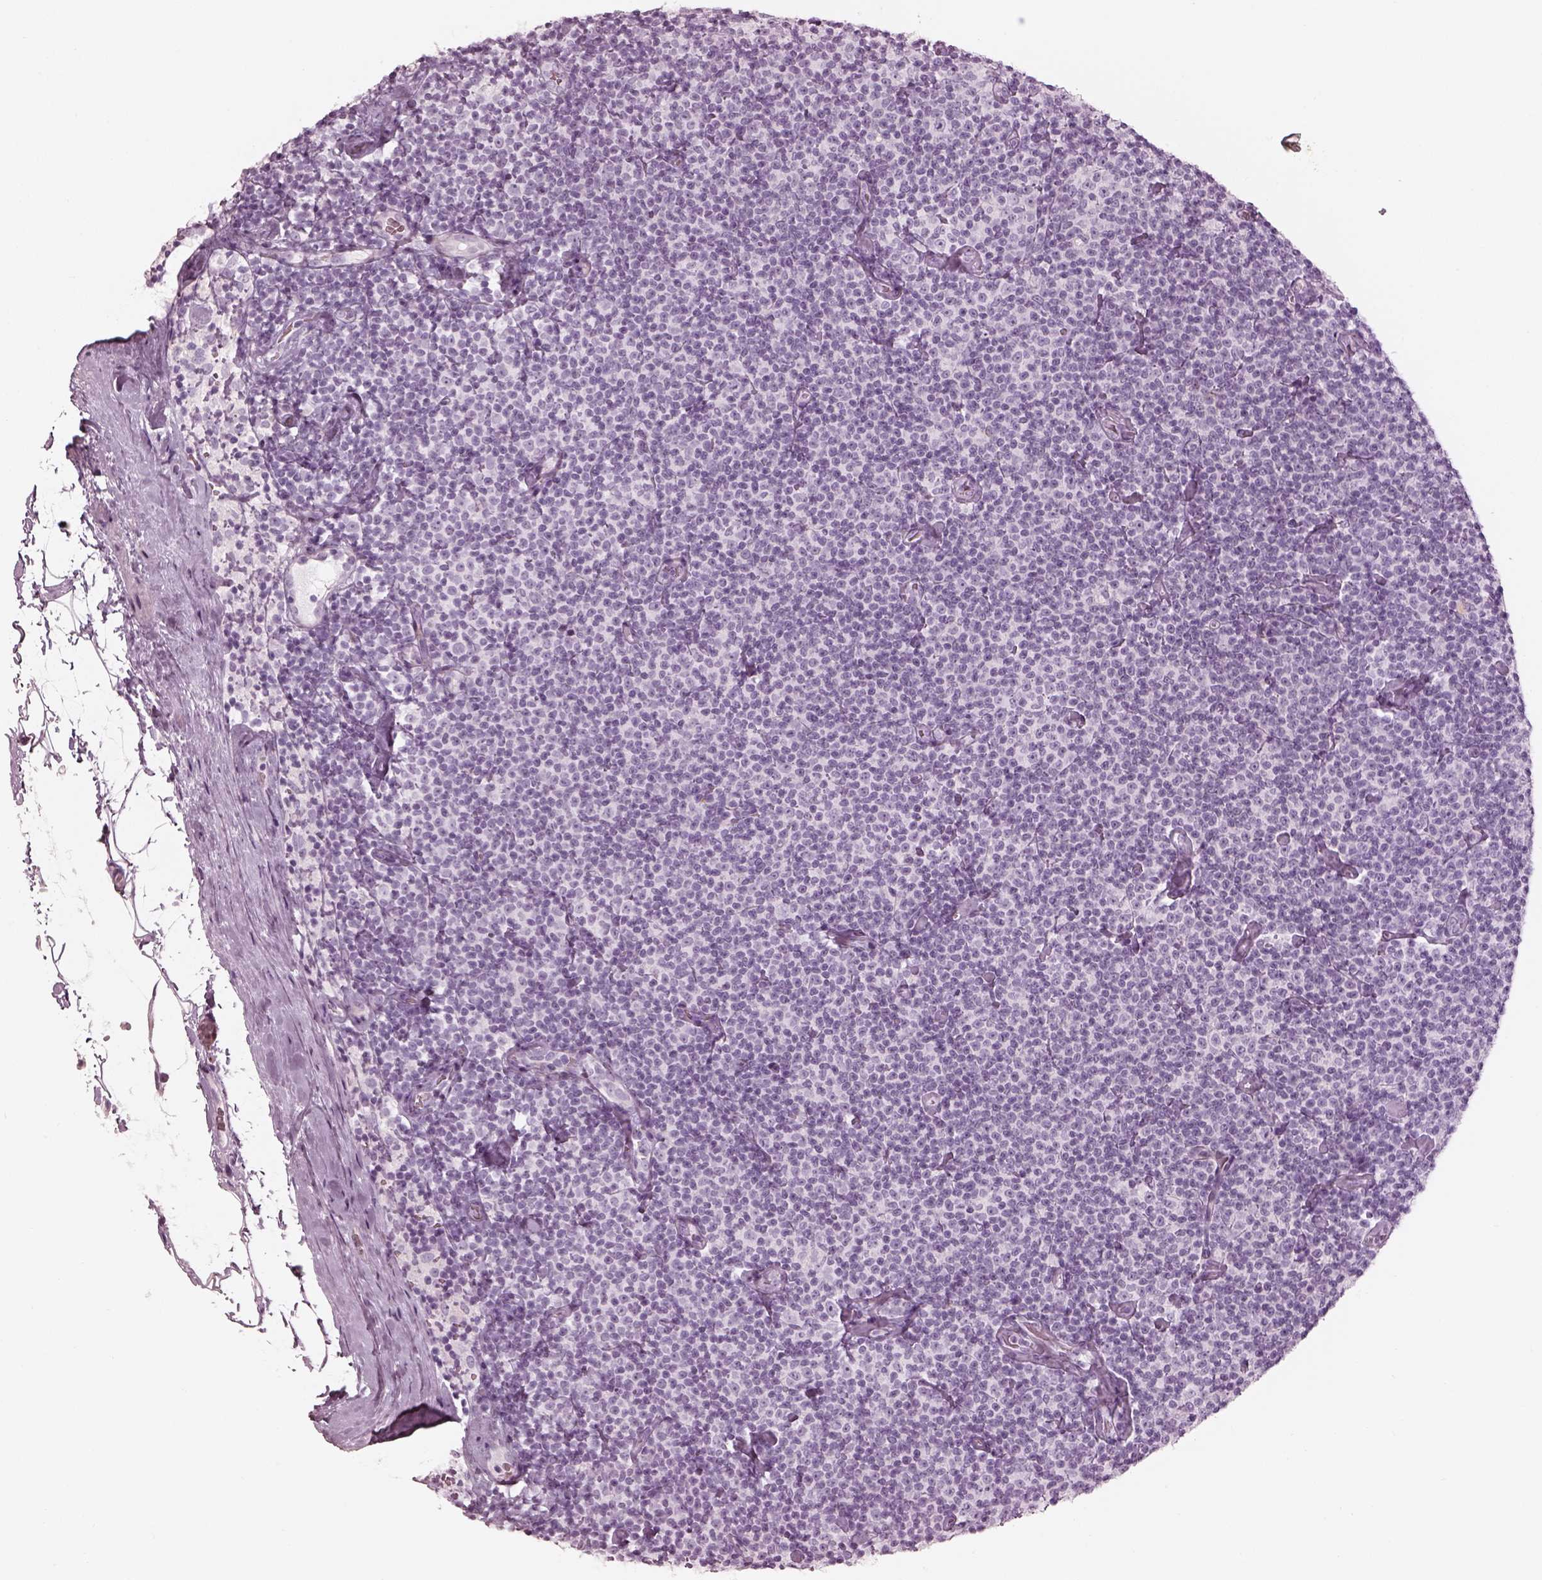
{"staining": {"intensity": "negative", "quantity": "none", "location": "none"}, "tissue": "lymphoma", "cell_type": "Tumor cells", "image_type": "cancer", "snomed": [{"axis": "morphology", "description": "Malignant lymphoma, non-Hodgkin's type, Low grade"}, {"axis": "topography", "description": "Lymph node"}], "caption": "This is an immunohistochemistry photomicrograph of low-grade malignant lymphoma, non-Hodgkin's type. There is no staining in tumor cells.", "gene": "OPN4", "patient": {"sex": "male", "age": 81}}